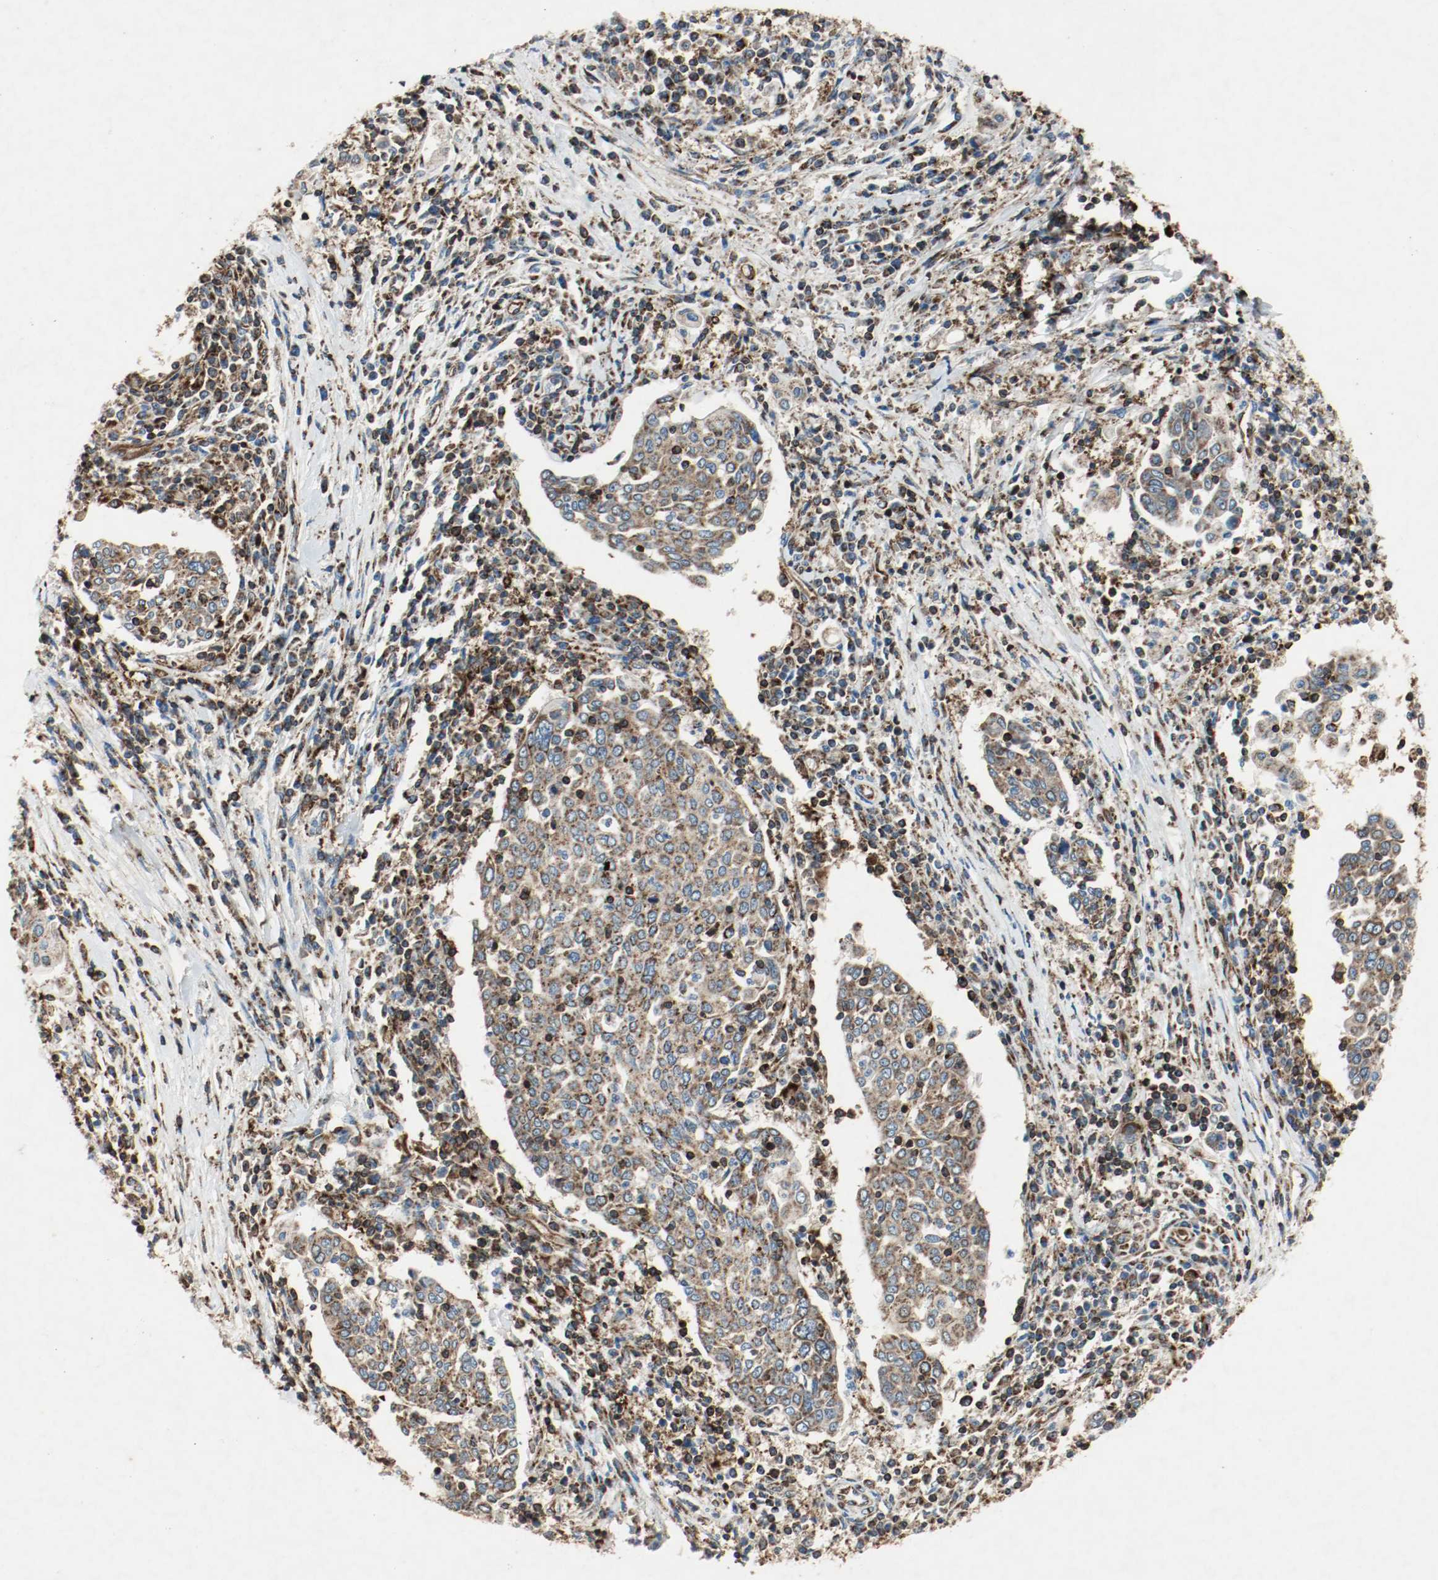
{"staining": {"intensity": "strong", "quantity": ">75%", "location": "cytoplasmic/membranous"}, "tissue": "cervical cancer", "cell_type": "Tumor cells", "image_type": "cancer", "snomed": [{"axis": "morphology", "description": "Squamous cell carcinoma, NOS"}, {"axis": "topography", "description": "Cervix"}], "caption": "Immunohistochemical staining of human cervical cancer (squamous cell carcinoma) reveals strong cytoplasmic/membranous protein staining in approximately >75% of tumor cells.", "gene": "PLCG1", "patient": {"sex": "female", "age": 40}}